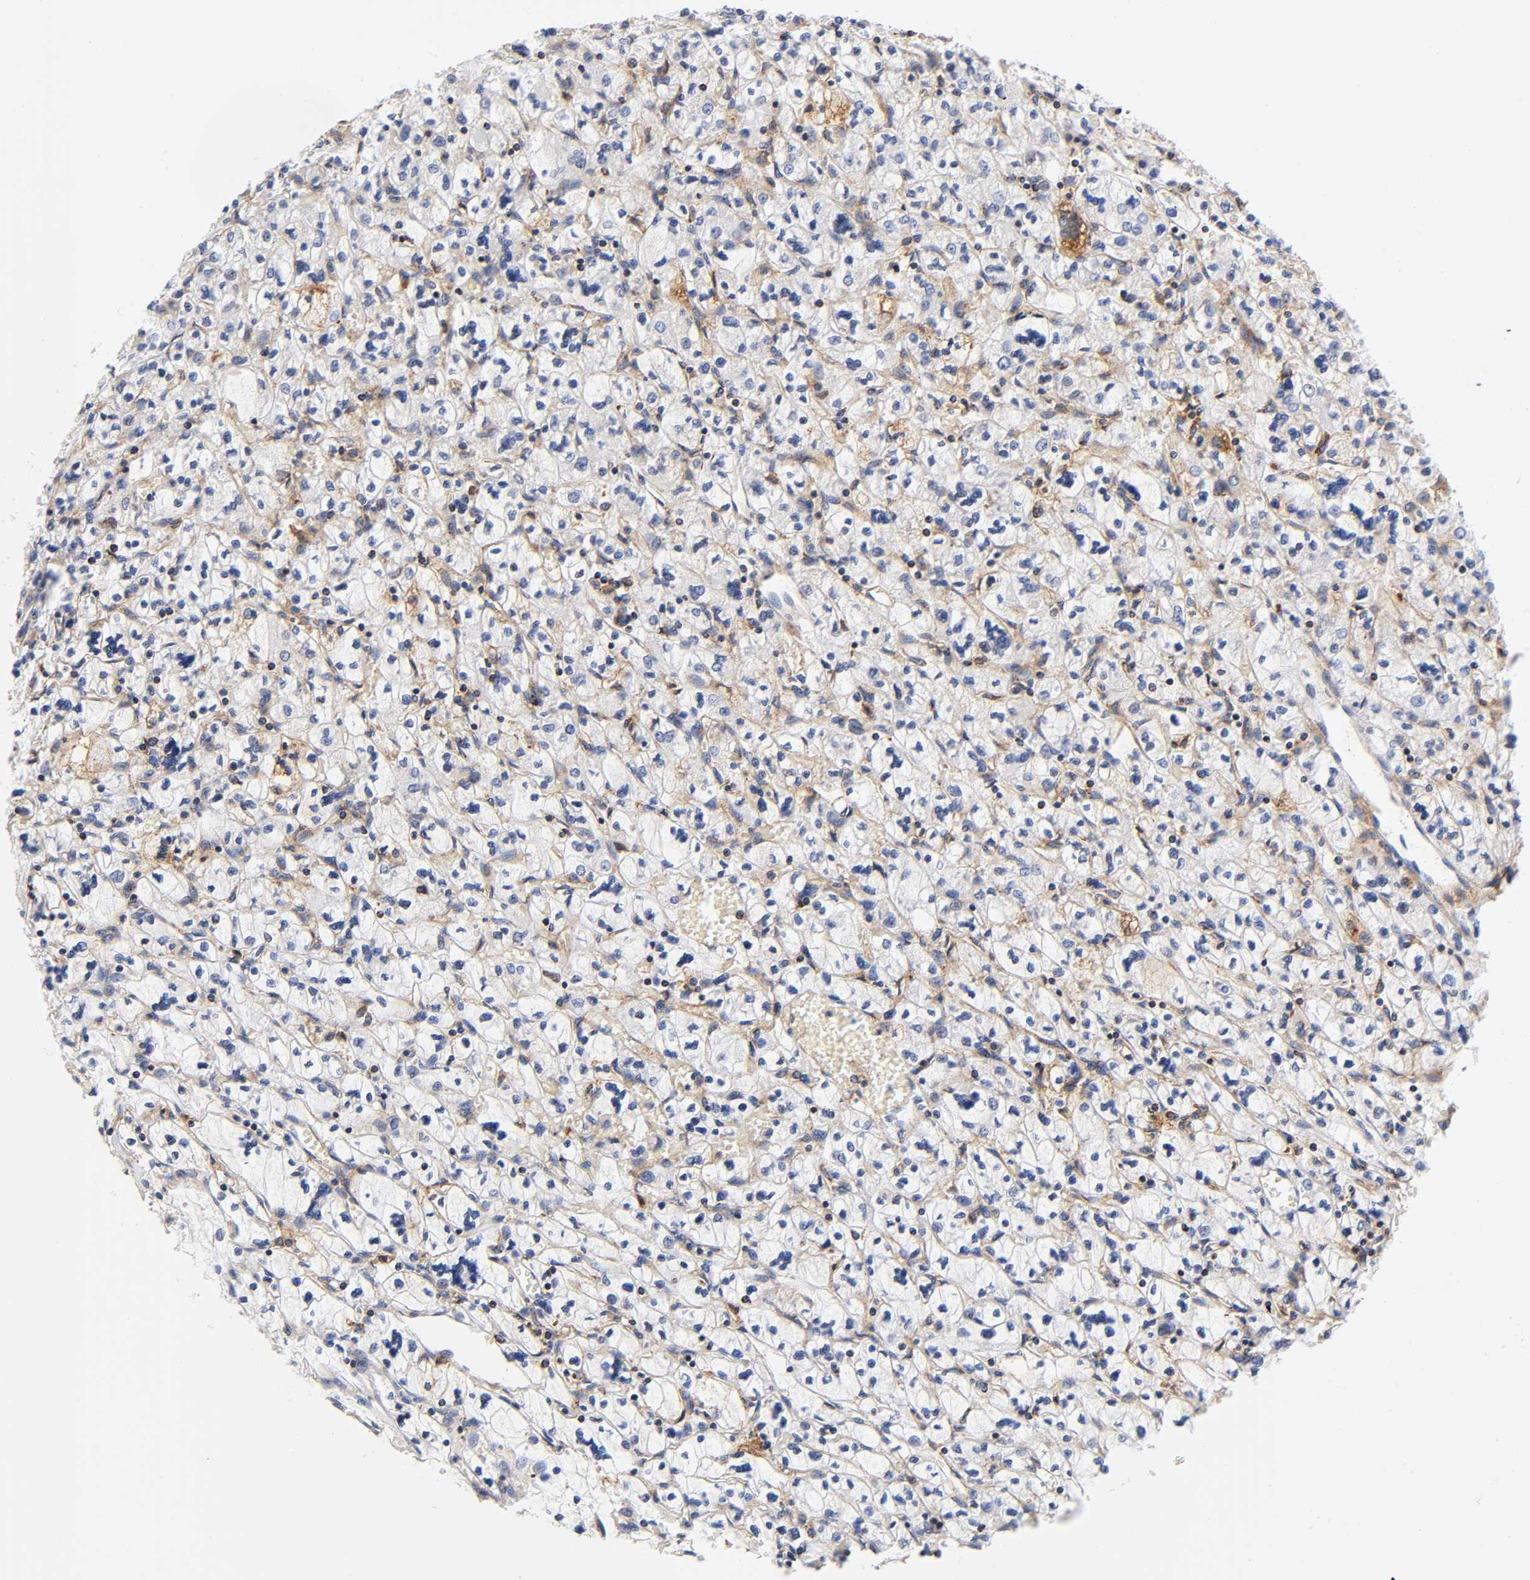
{"staining": {"intensity": "negative", "quantity": "none", "location": "none"}, "tissue": "renal cancer", "cell_type": "Tumor cells", "image_type": "cancer", "snomed": [{"axis": "morphology", "description": "Adenocarcinoma, NOS"}, {"axis": "topography", "description": "Kidney"}], "caption": "IHC photomicrograph of neoplastic tissue: renal cancer (adenocarcinoma) stained with DAB displays no significant protein expression in tumor cells.", "gene": "ANXA7", "patient": {"sex": "female", "age": 83}}